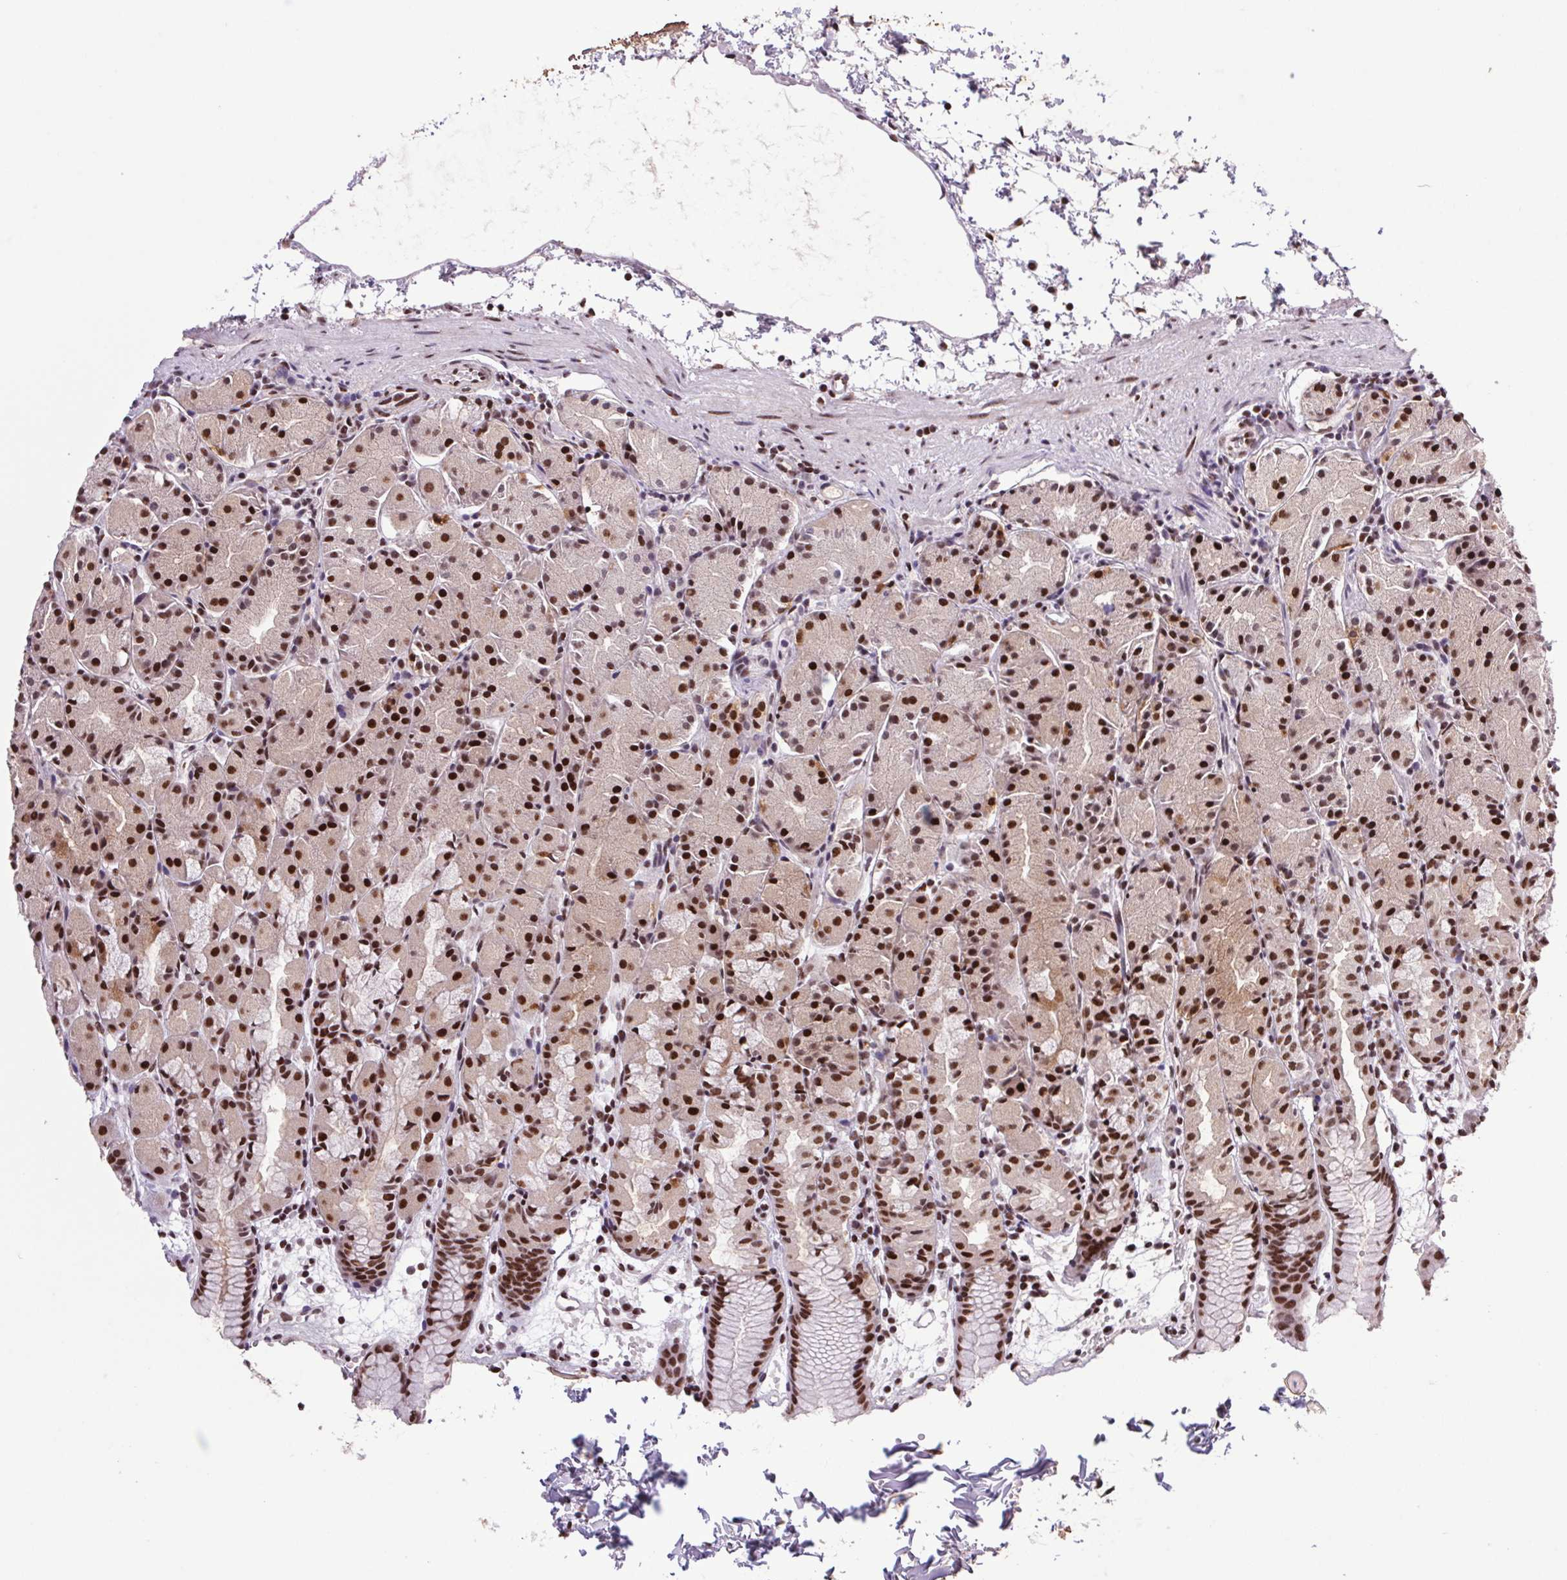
{"staining": {"intensity": "strong", "quantity": "25%-75%", "location": "nuclear"}, "tissue": "stomach", "cell_type": "Glandular cells", "image_type": "normal", "snomed": [{"axis": "morphology", "description": "Normal tissue, NOS"}, {"axis": "topography", "description": "Stomach, upper"}], "caption": "This histopathology image demonstrates IHC staining of normal stomach, with high strong nuclear staining in about 25%-75% of glandular cells.", "gene": "LDLRAD4", "patient": {"sex": "male", "age": 47}}